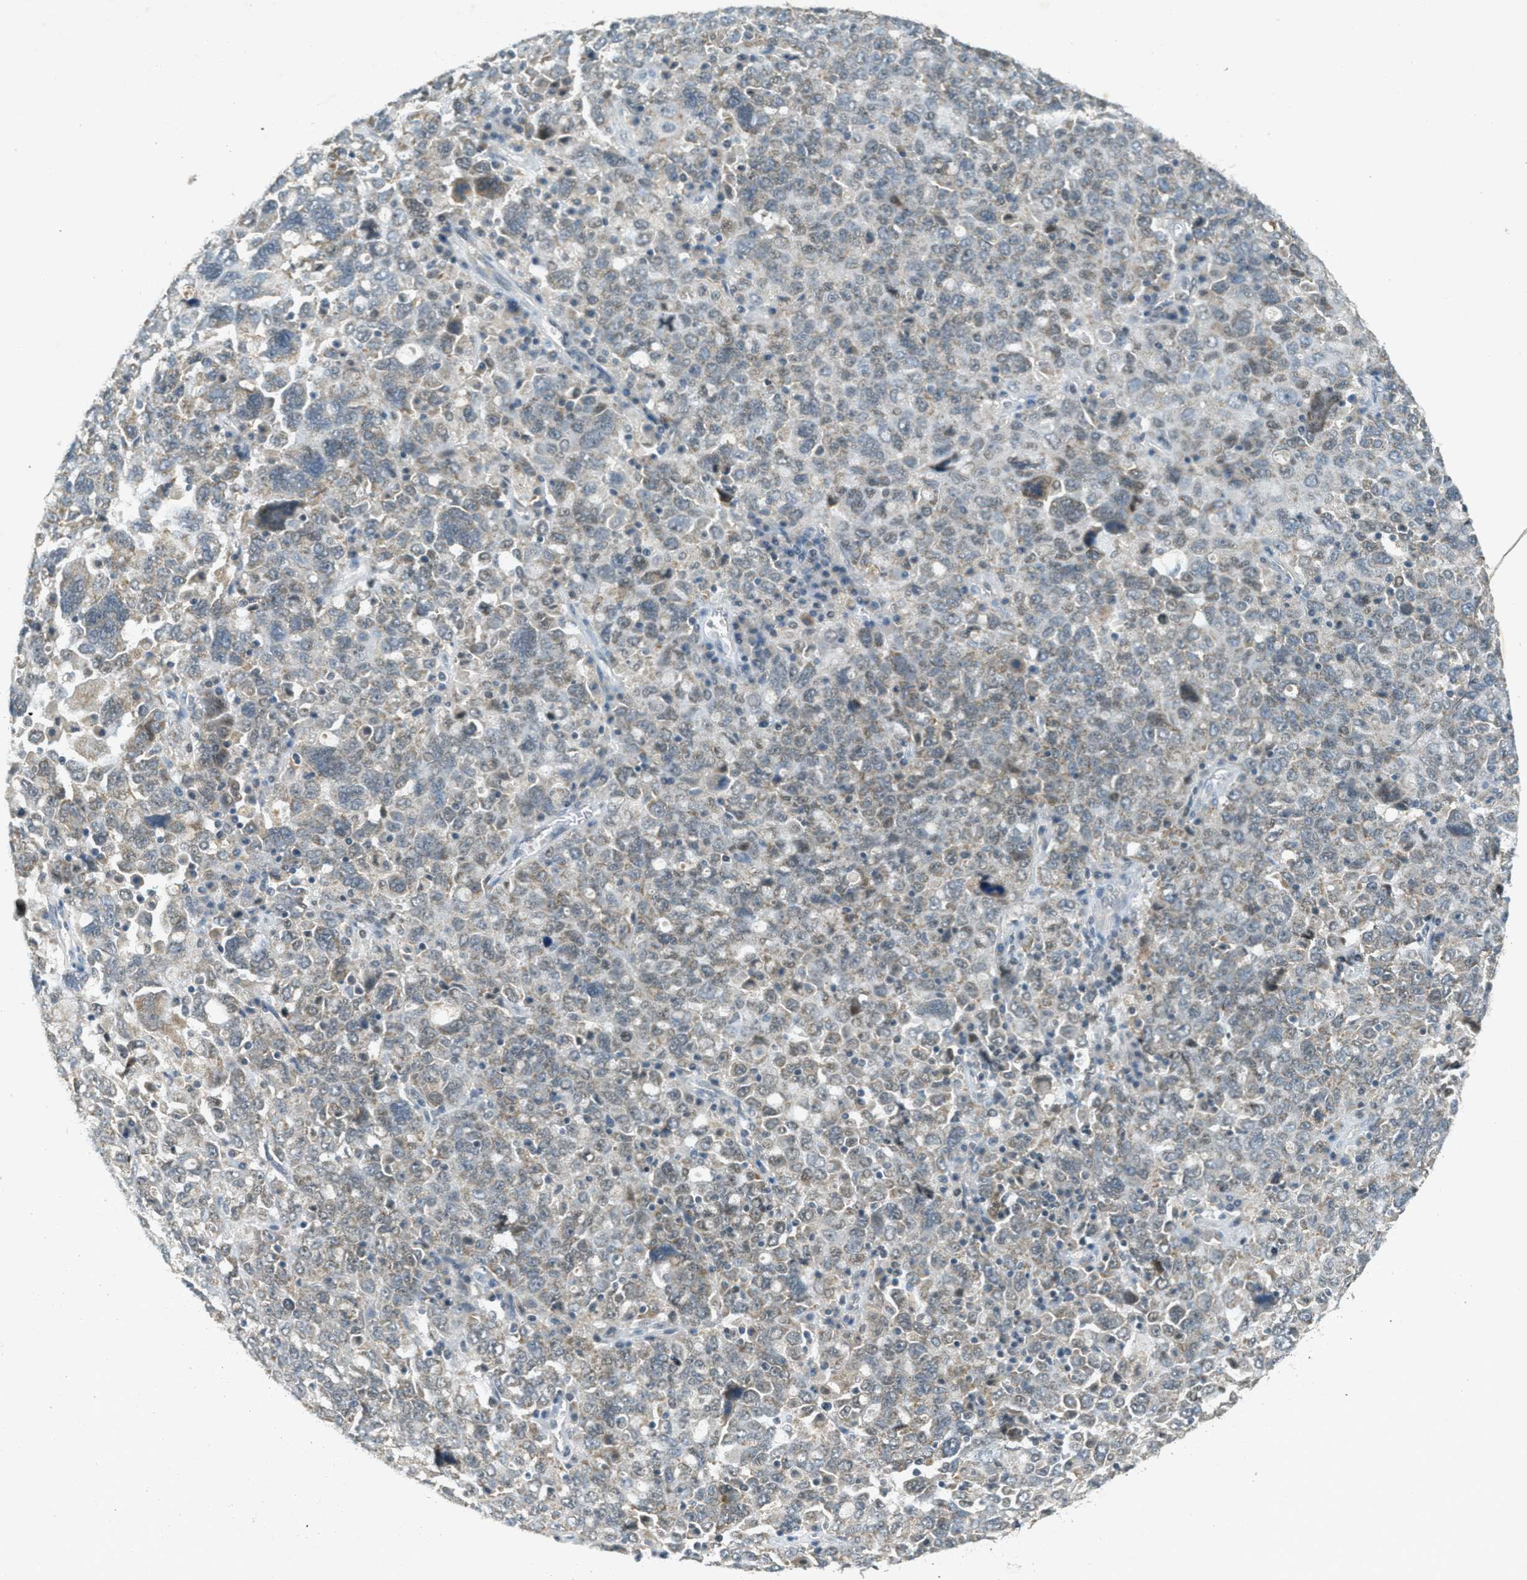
{"staining": {"intensity": "weak", "quantity": "<25%", "location": "cytoplasmic/membranous,nuclear"}, "tissue": "ovarian cancer", "cell_type": "Tumor cells", "image_type": "cancer", "snomed": [{"axis": "morphology", "description": "Carcinoma, endometroid"}, {"axis": "topography", "description": "Ovary"}], "caption": "Immunohistochemistry (IHC) histopathology image of endometroid carcinoma (ovarian) stained for a protein (brown), which demonstrates no expression in tumor cells.", "gene": "TCF20", "patient": {"sex": "female", "age": 62}}